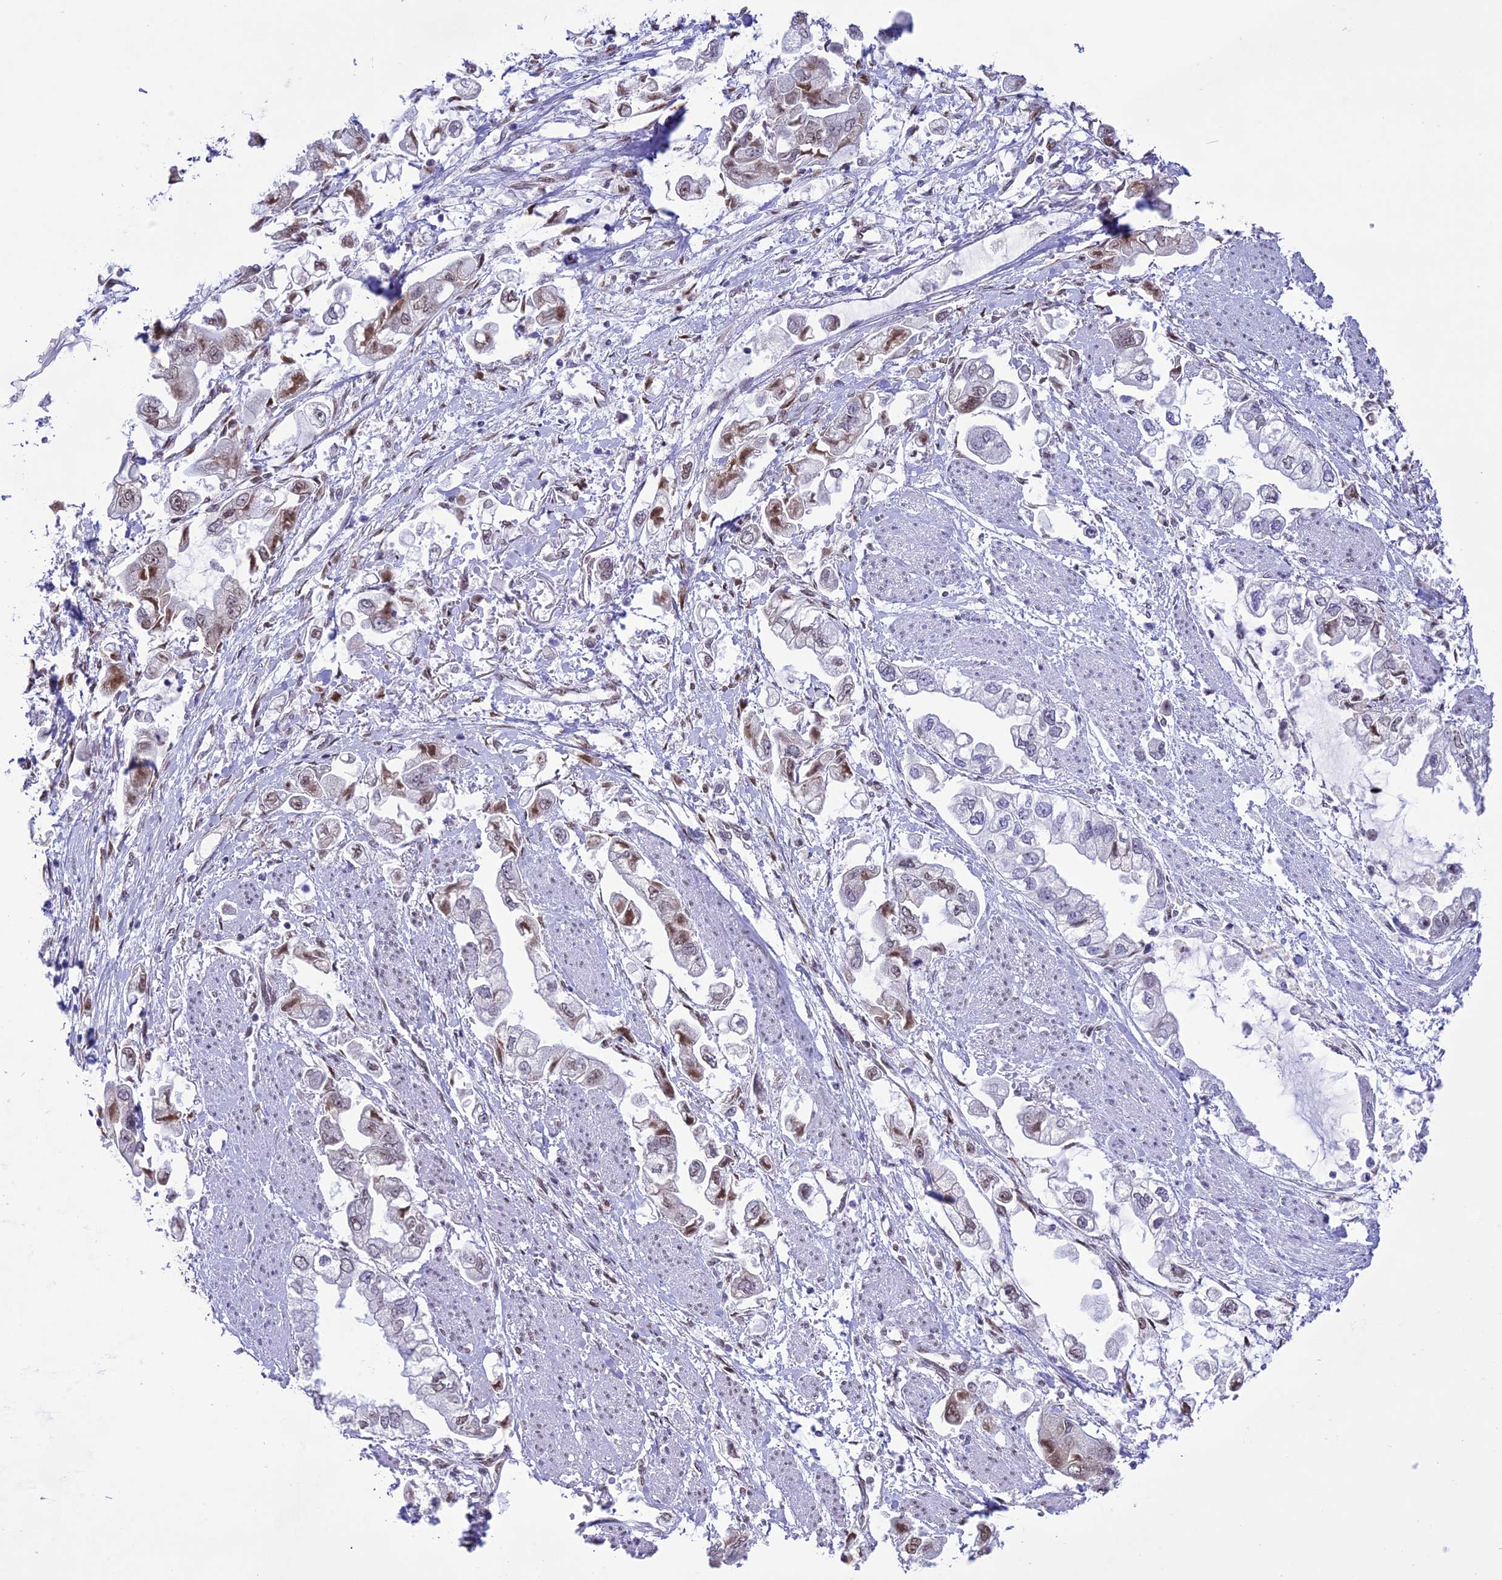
{"staining": {"intensity": "moderate", "quantity": "25%-75%", "location": "nuclear"}, "tissue": "stomach cancer", "cell_type": "Tumor cells", "image_type": "cancer", "snomed": [{"axis": "morphology", "description": "Adenocarcinoma, NOS"}, {"axis": "topography", "description": "Stomach"}], "caption": "The micrograph exhibits a brown stain indicating the presence of a protein in the nuclear of tumor cells in stomach cancer.", "gene": "DDX1", "patient": {"sex": "male", "age": 62}}